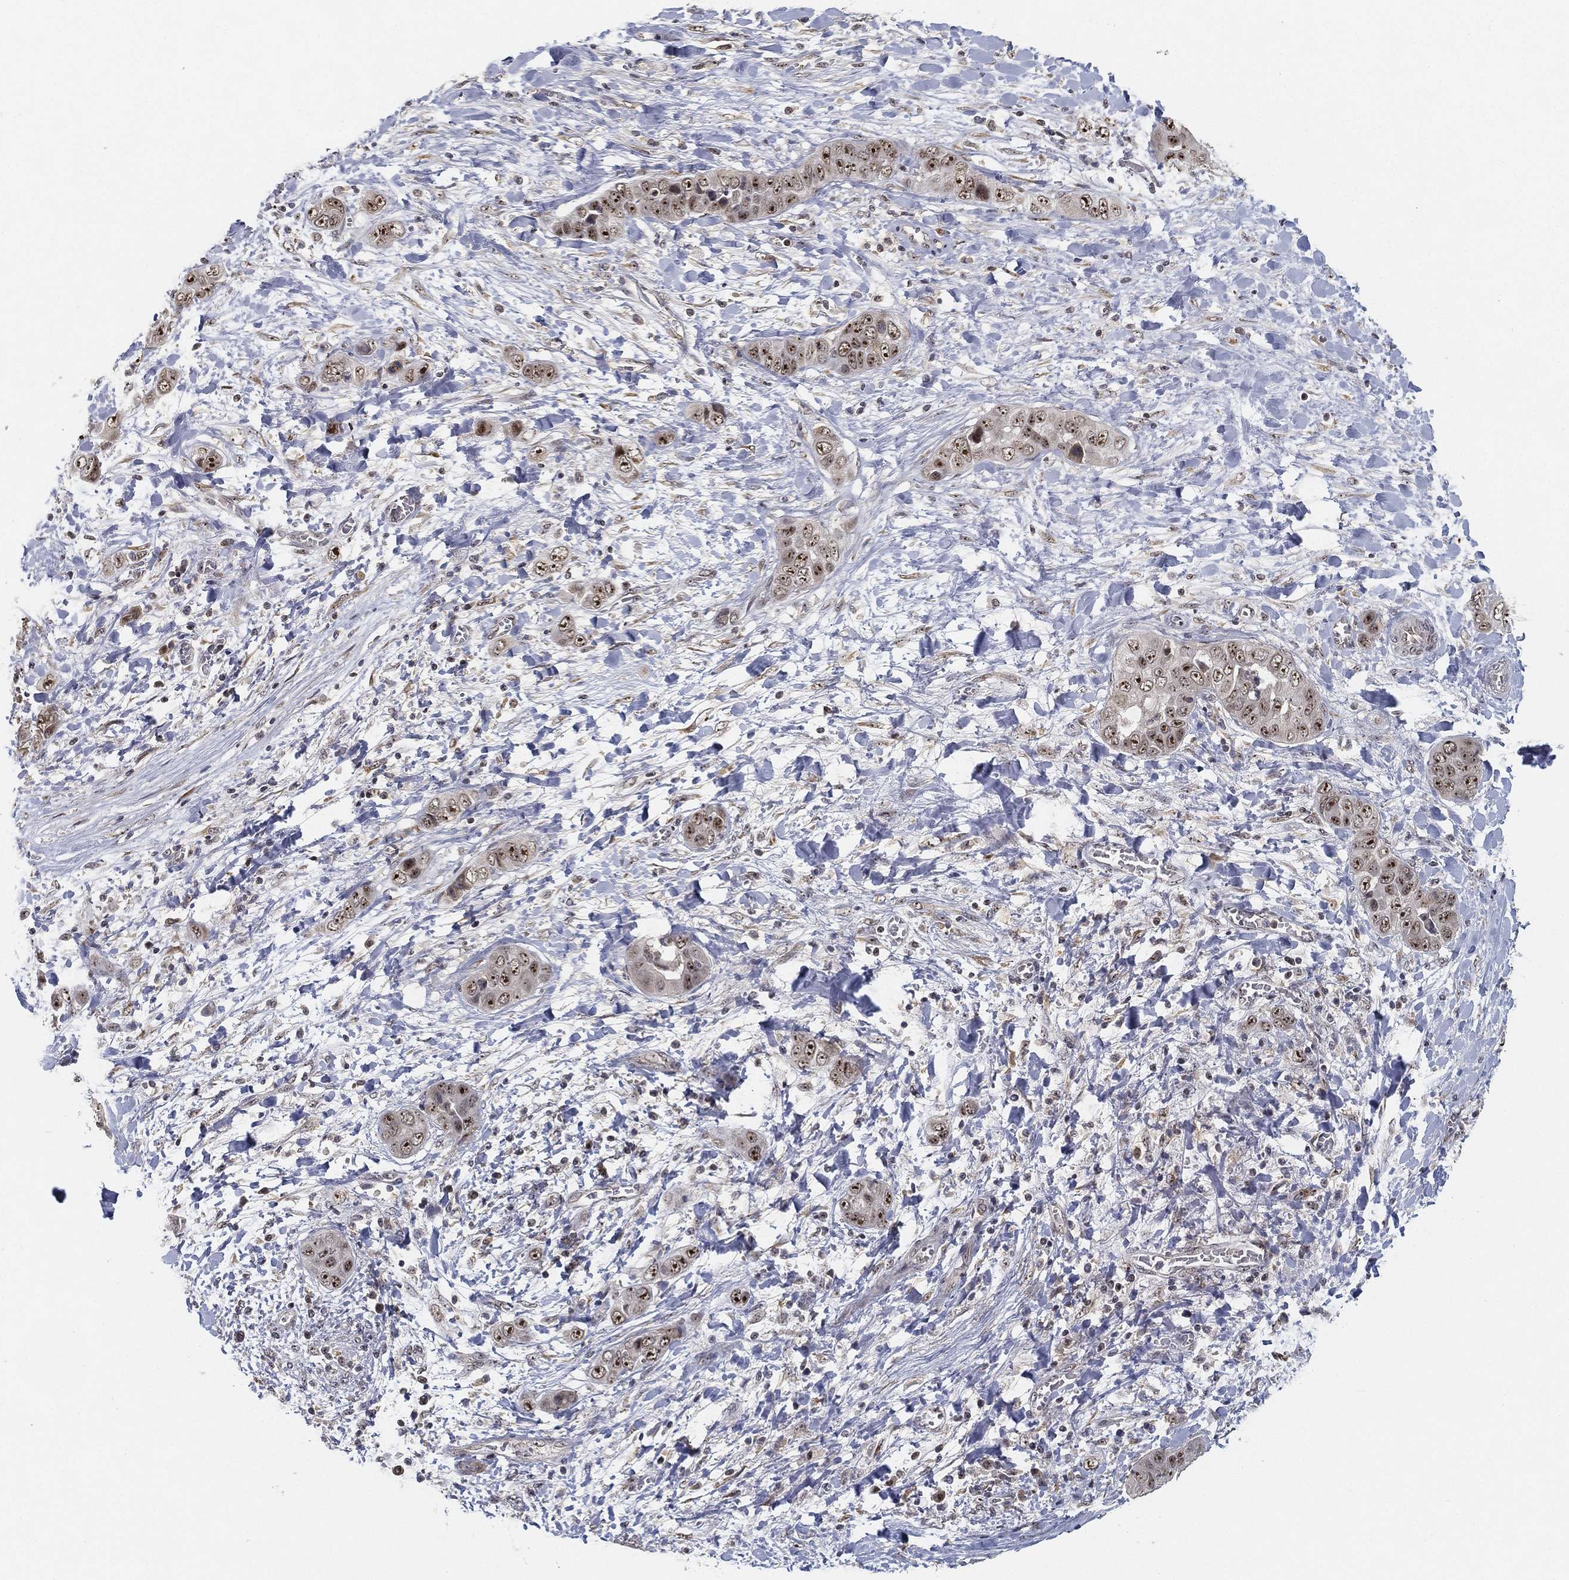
{"staining": {"intensity": "strong", "quantity": ">75%", "location": "nuclear"}, "tissue": "liver cancer", "cell_type": "Tumor cells", "image_type": "cancer", "snomed": [{"axis": "morphology", "description": "Cholangiocarcinoma"}, {"axis": "topography", "description": "Liver"}], "caption": "A high amount of strong nuclear staining is present in about >75% of tumor cells in liver cancer (cholangiocarcinoma) tissue.", "gene": "PPP1R16B", "patient": {"sex": "female", "age": 52}}